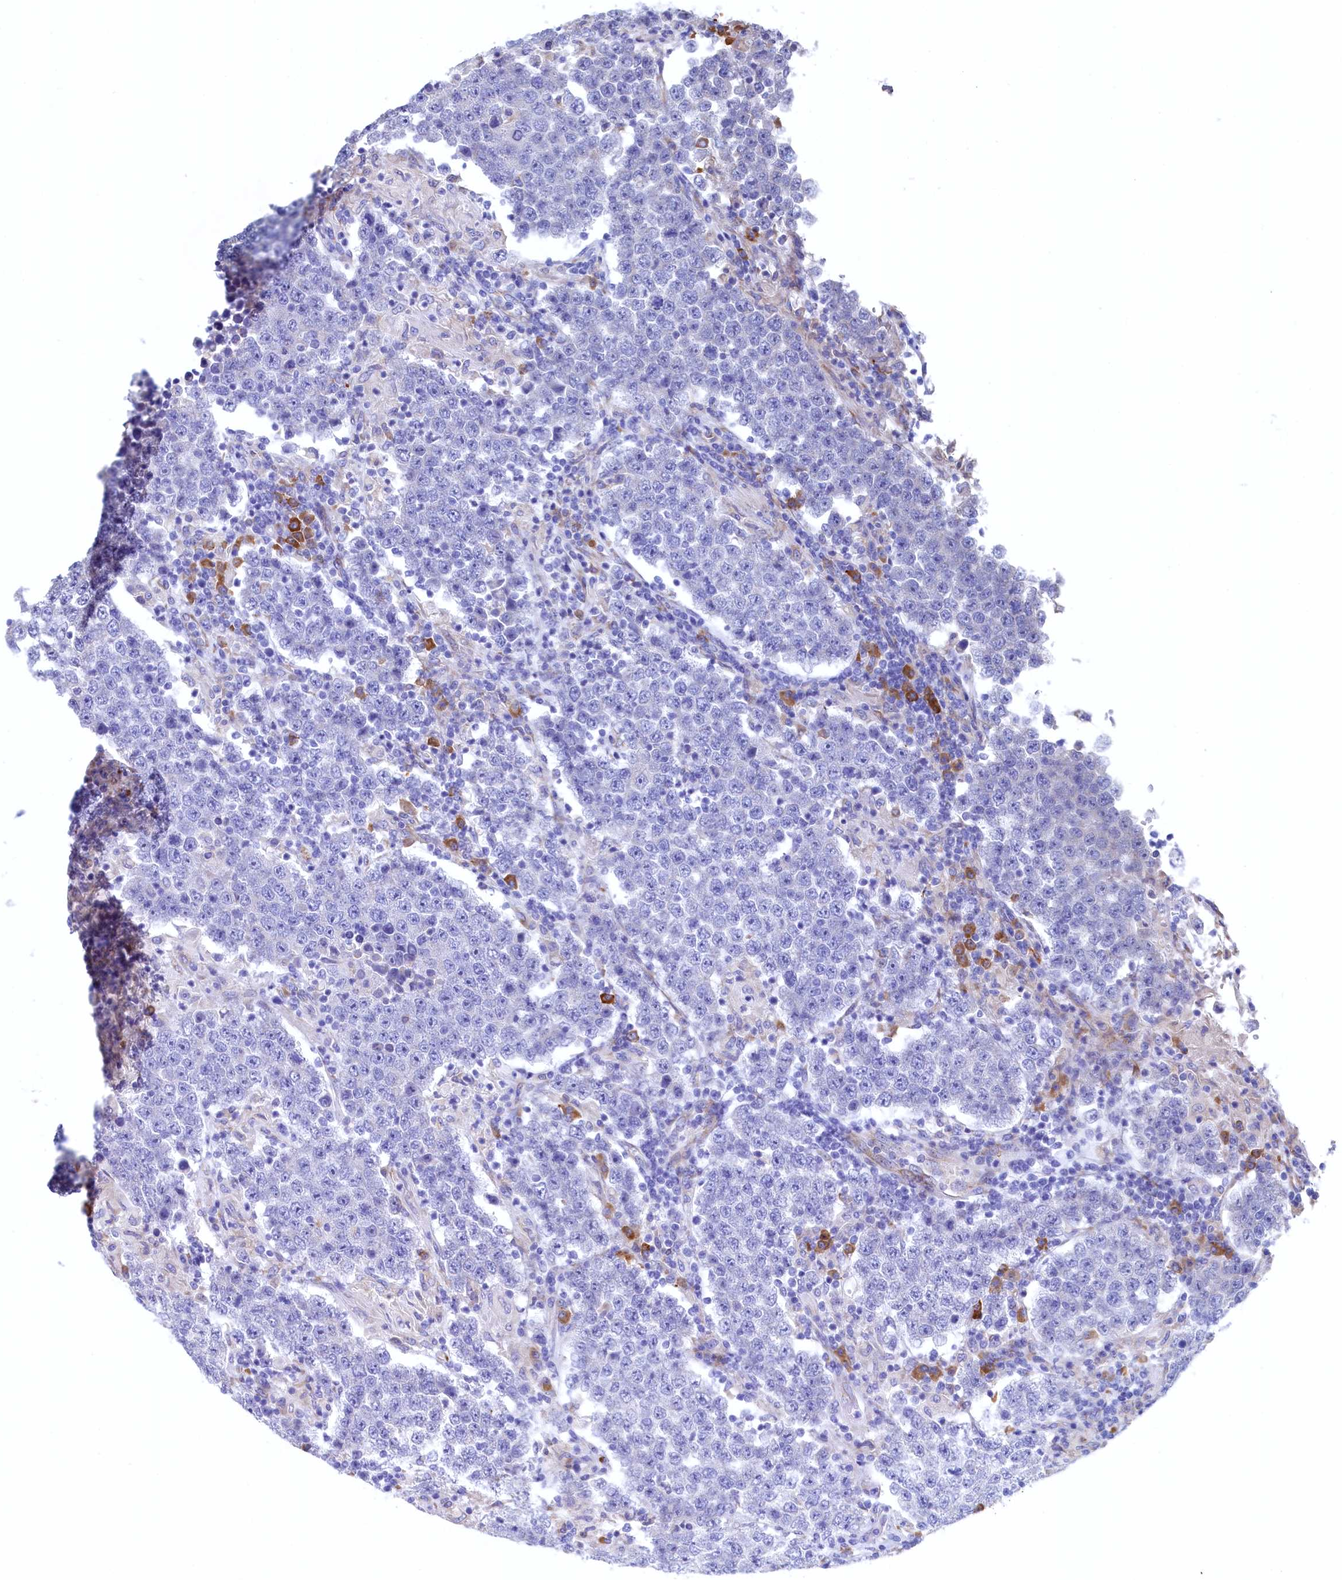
{"staining": {"intensity": "negative", "quantity": "none", "location": "none"}, "tissue": "testis cancer", "cell_type": "Tumor cells", "image_type": "cancer", "snomed": [{"axis": "morphology", "description": "Normal tissue, NOS"}, {"axis": "morphology", "description": "Urothelial carcinoma, High grade"}, {"axis": "morphology", "description": "Seminoma, NOS"}, {"axis": "morphology", "description": "Carcinoma, Embryonal, NOS"}, {"axis": "topography", "description": "Urinary bladder"}, {"axis": "topography", "description": "Testis"}], "caption": "Human testis seminoma stained for a protein using immunohistochemistry displays no expression in tumor cells.", "gene": "CBLIF", "patient": {"sex": "male", "age": 41}}